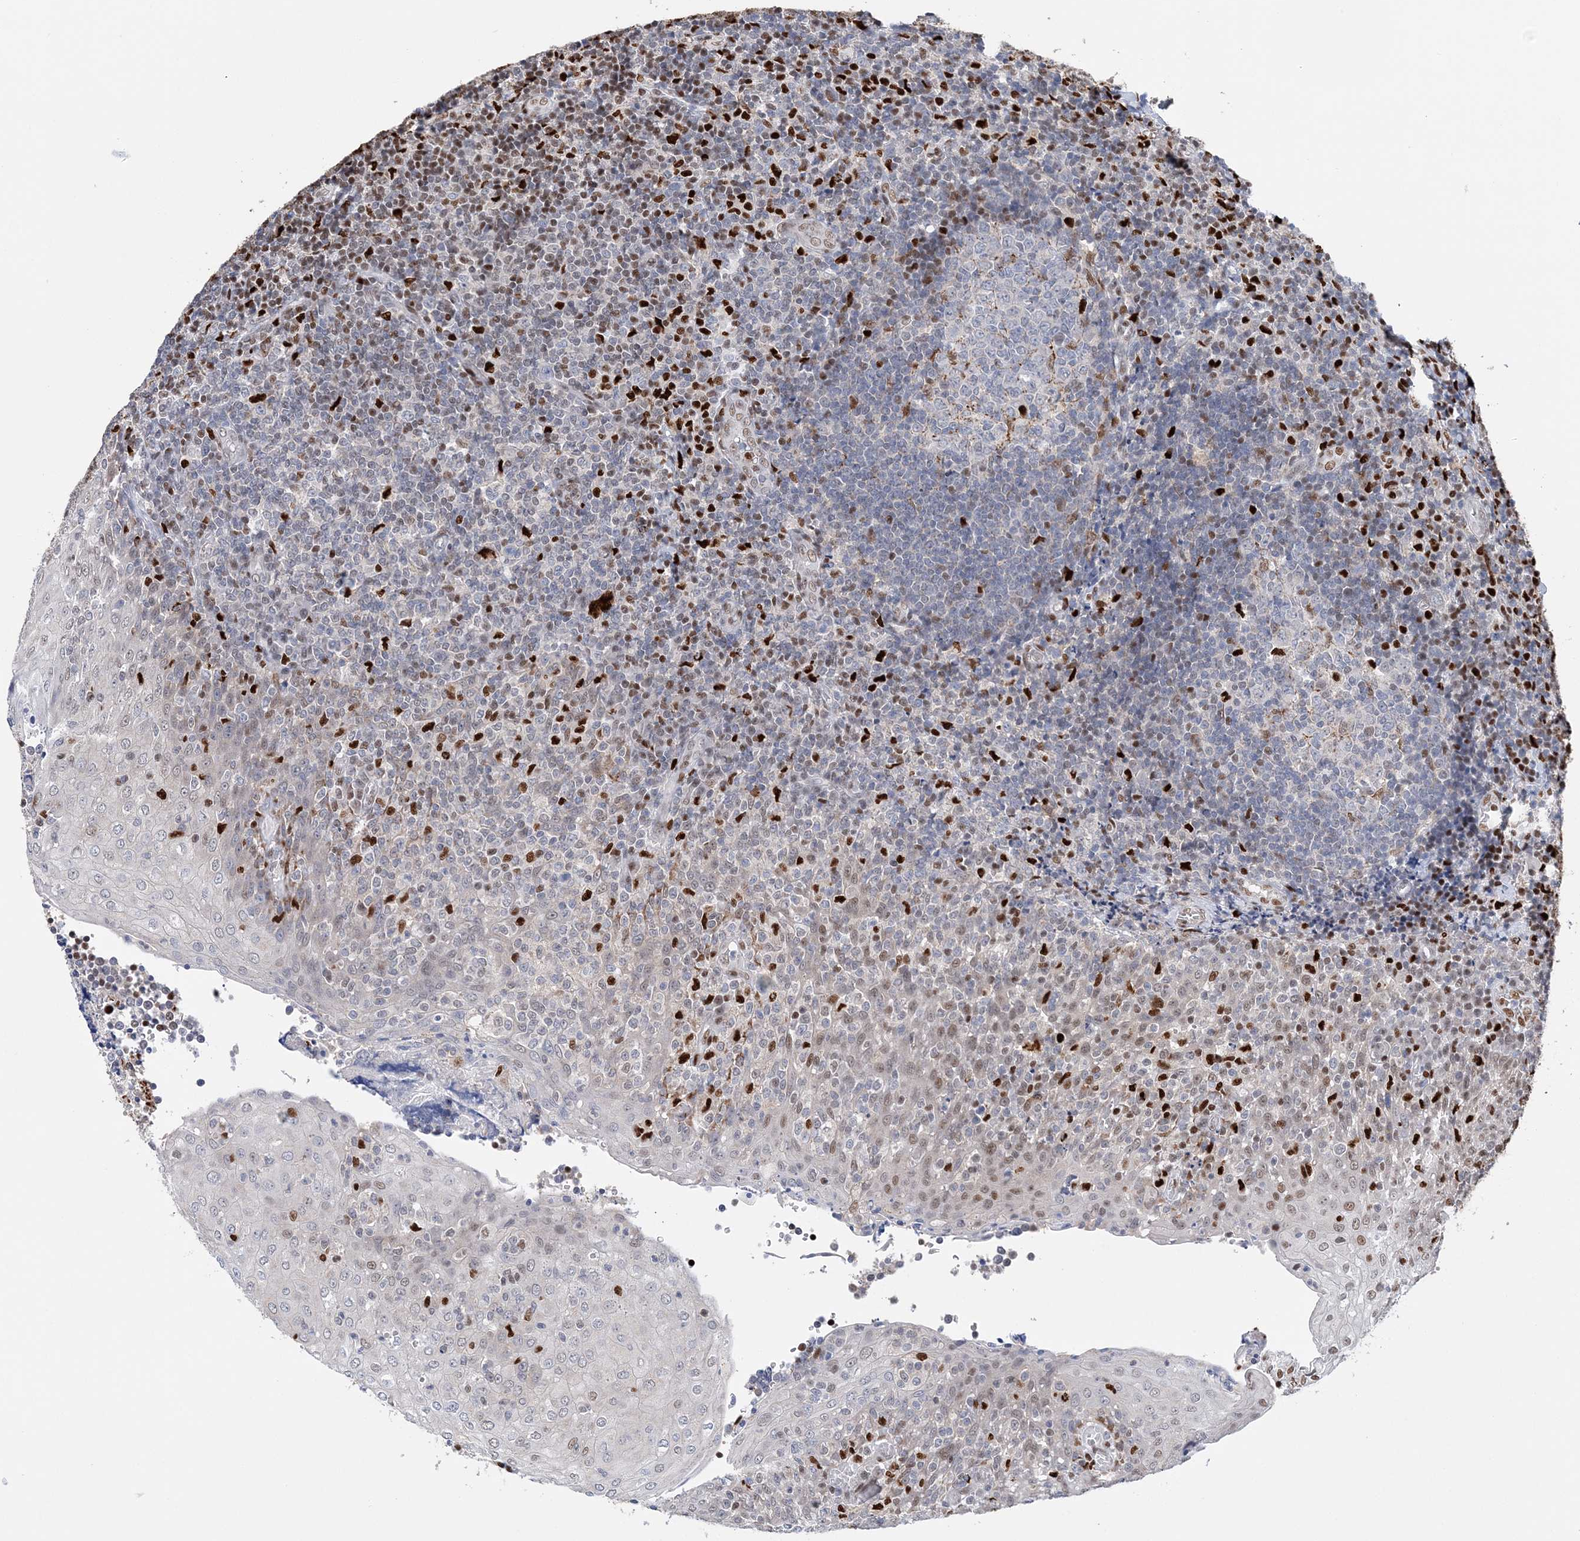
{"staining": {"intensity": "strong", "quantity": "<25%", "location": "nuclear"}, "tissue": "tonsil", "cell_type": "Germinal center cells", "image_type": "normal", "snomed": [{"axis": "morphology", "description": "Normal tissue, NOS"}, {"axis": "topography", "description": "Tonsil"}], "caption": "Immunohistochemistry (IHC) image of unremarkable tonsil stained for a protein (brown), which displays medium levels of strong nuclear positivity in about <25% of germinal center cells.", "gene": "NIT2", "patient": {"sex": "female", "age": 19}}